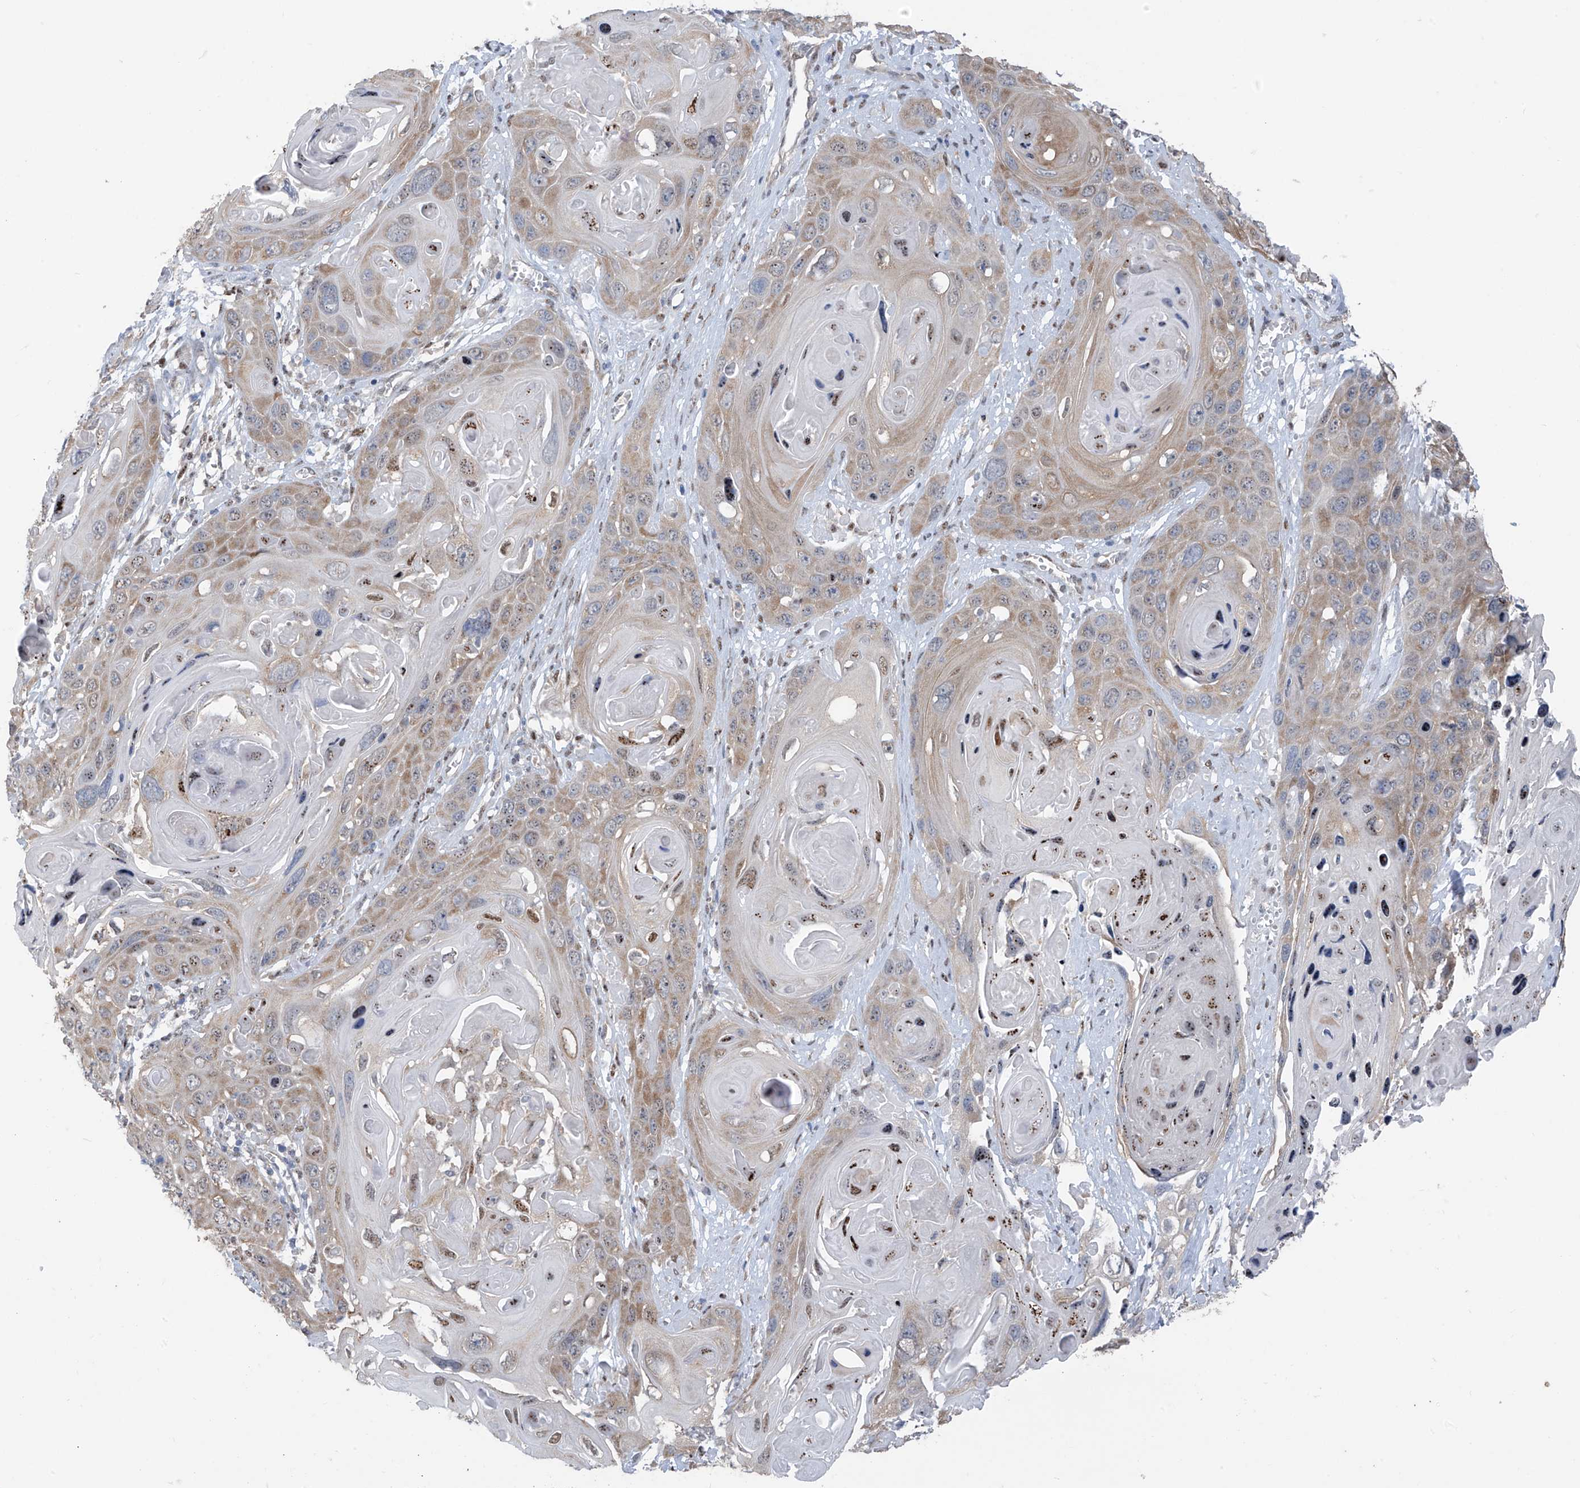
{"staining": {"intensity": "moderate", "quantity": "25%-75%", "location": "cytoplasmic/membranous,nuclear"}, "tissue": "skin cancer", "cell_type": "Tumor cells", "image_type": "cancer", "snomed": [{"axis": "morphology", "description": "Squamous cell carcinoma, NOS"}, {"axis": "topography", "description": "Skin"}], "caption": "Moderate cytoplasmic/membranous and nuclear positivity is seen in approximately 25%-75% of tumor cells in squamous cell carcinoma (skin).", "gene": "RPL4", "patient": {"sex": "male", "age": 55}}